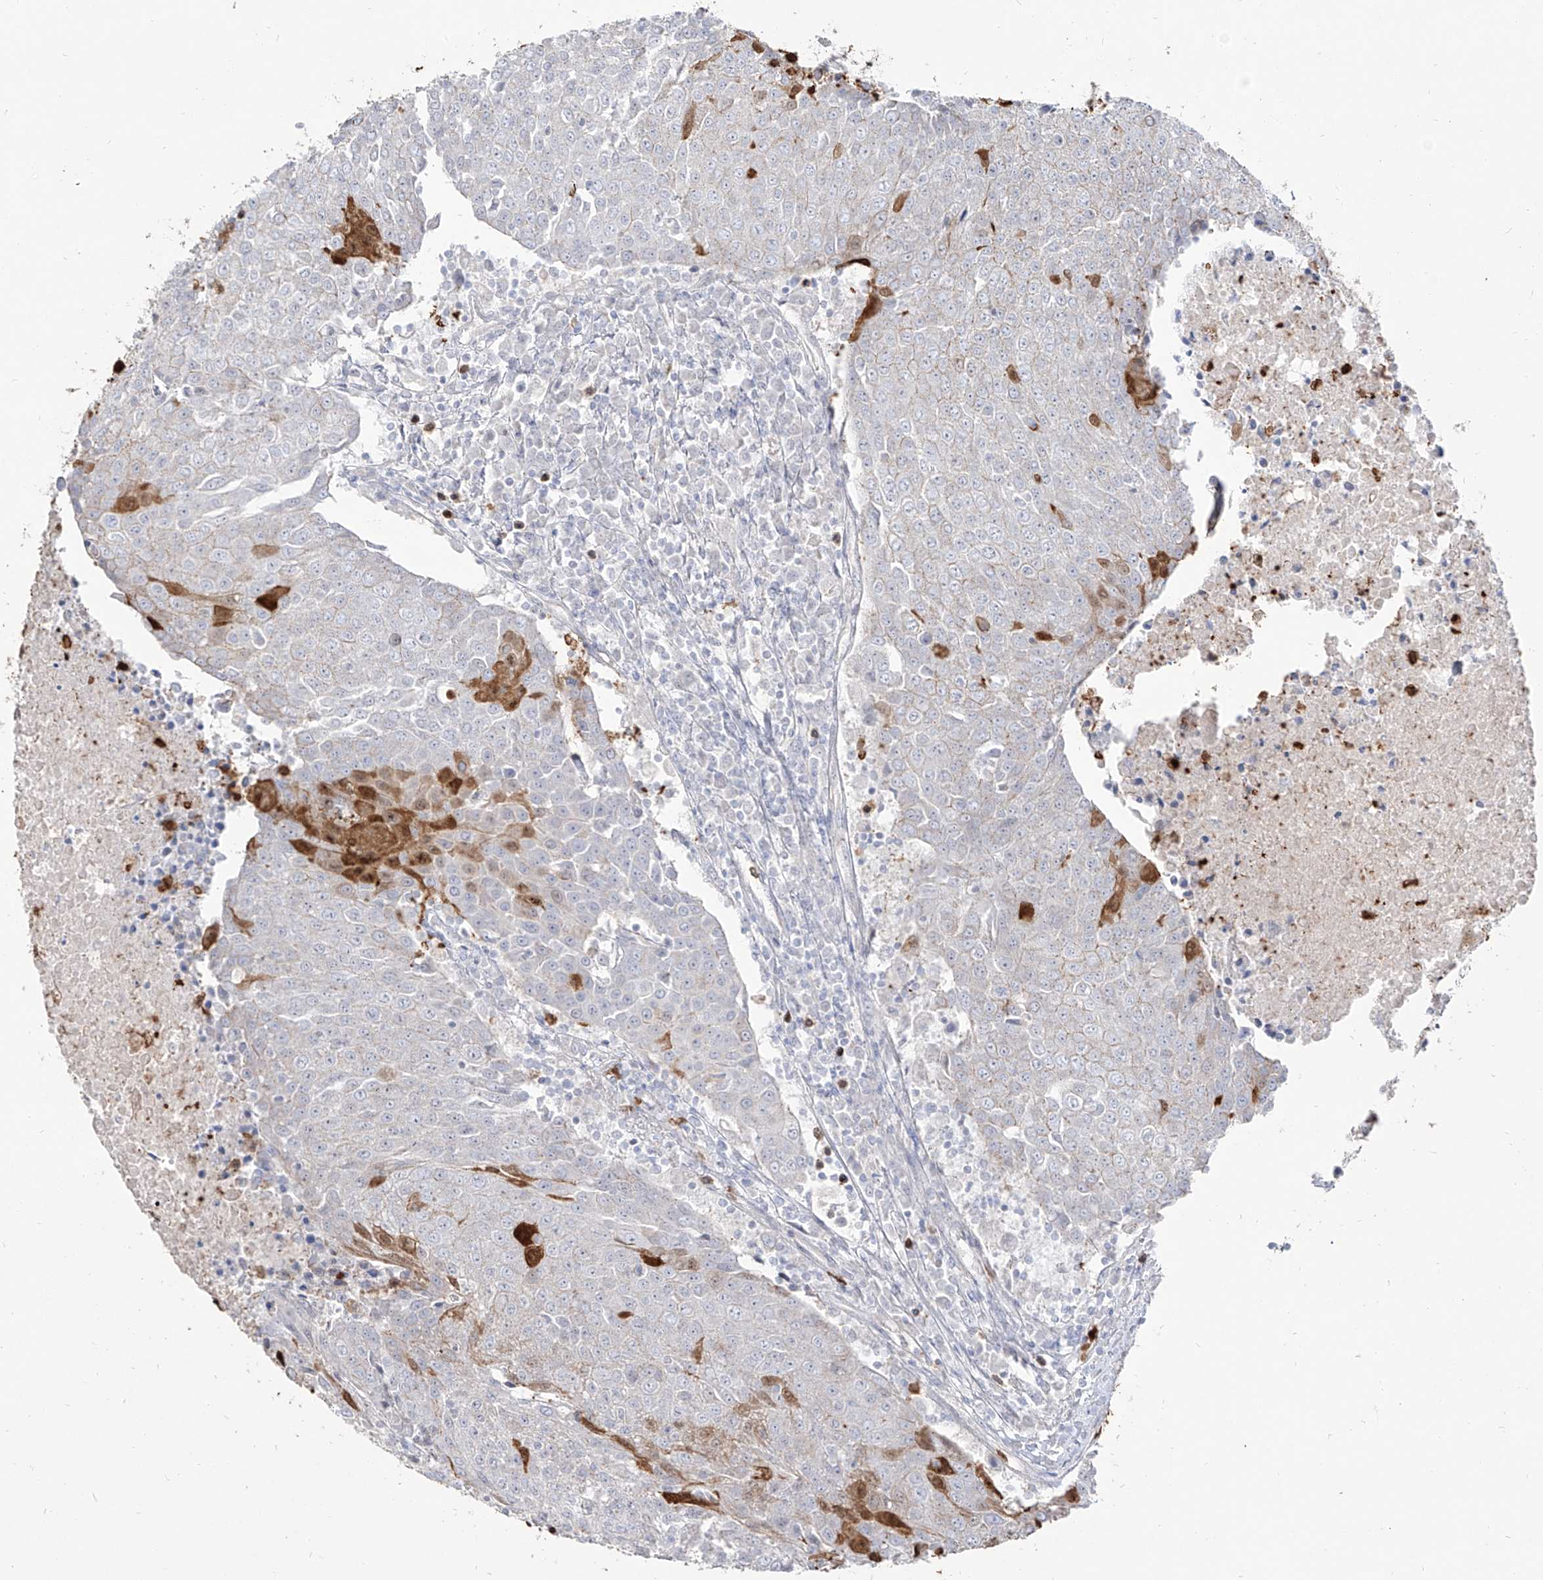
{"staining": {"intensity": "moderate", "quantity": "<25%", "location": "cytoplasmic/membranous,nuclear"}, "tissue": "urothelial cancer", "cell_type": "Tumor cells", "image_type": "cancer", "snomed": [{"axis": "morphology", "description": "Urothelial carcinoma, High grade"}, {"axis": "topography", "description": "Urinary bladder"}], "caption": "The image exhibits immunohistochemical staining of high-grade urothelial carcinoma. There is moderate cytoplasmic/membranous and nuclear expression is present in approximately <25% of tumor cells.", "gene": "ZNF227", "patient": {"sex": "female", "age": 85}}